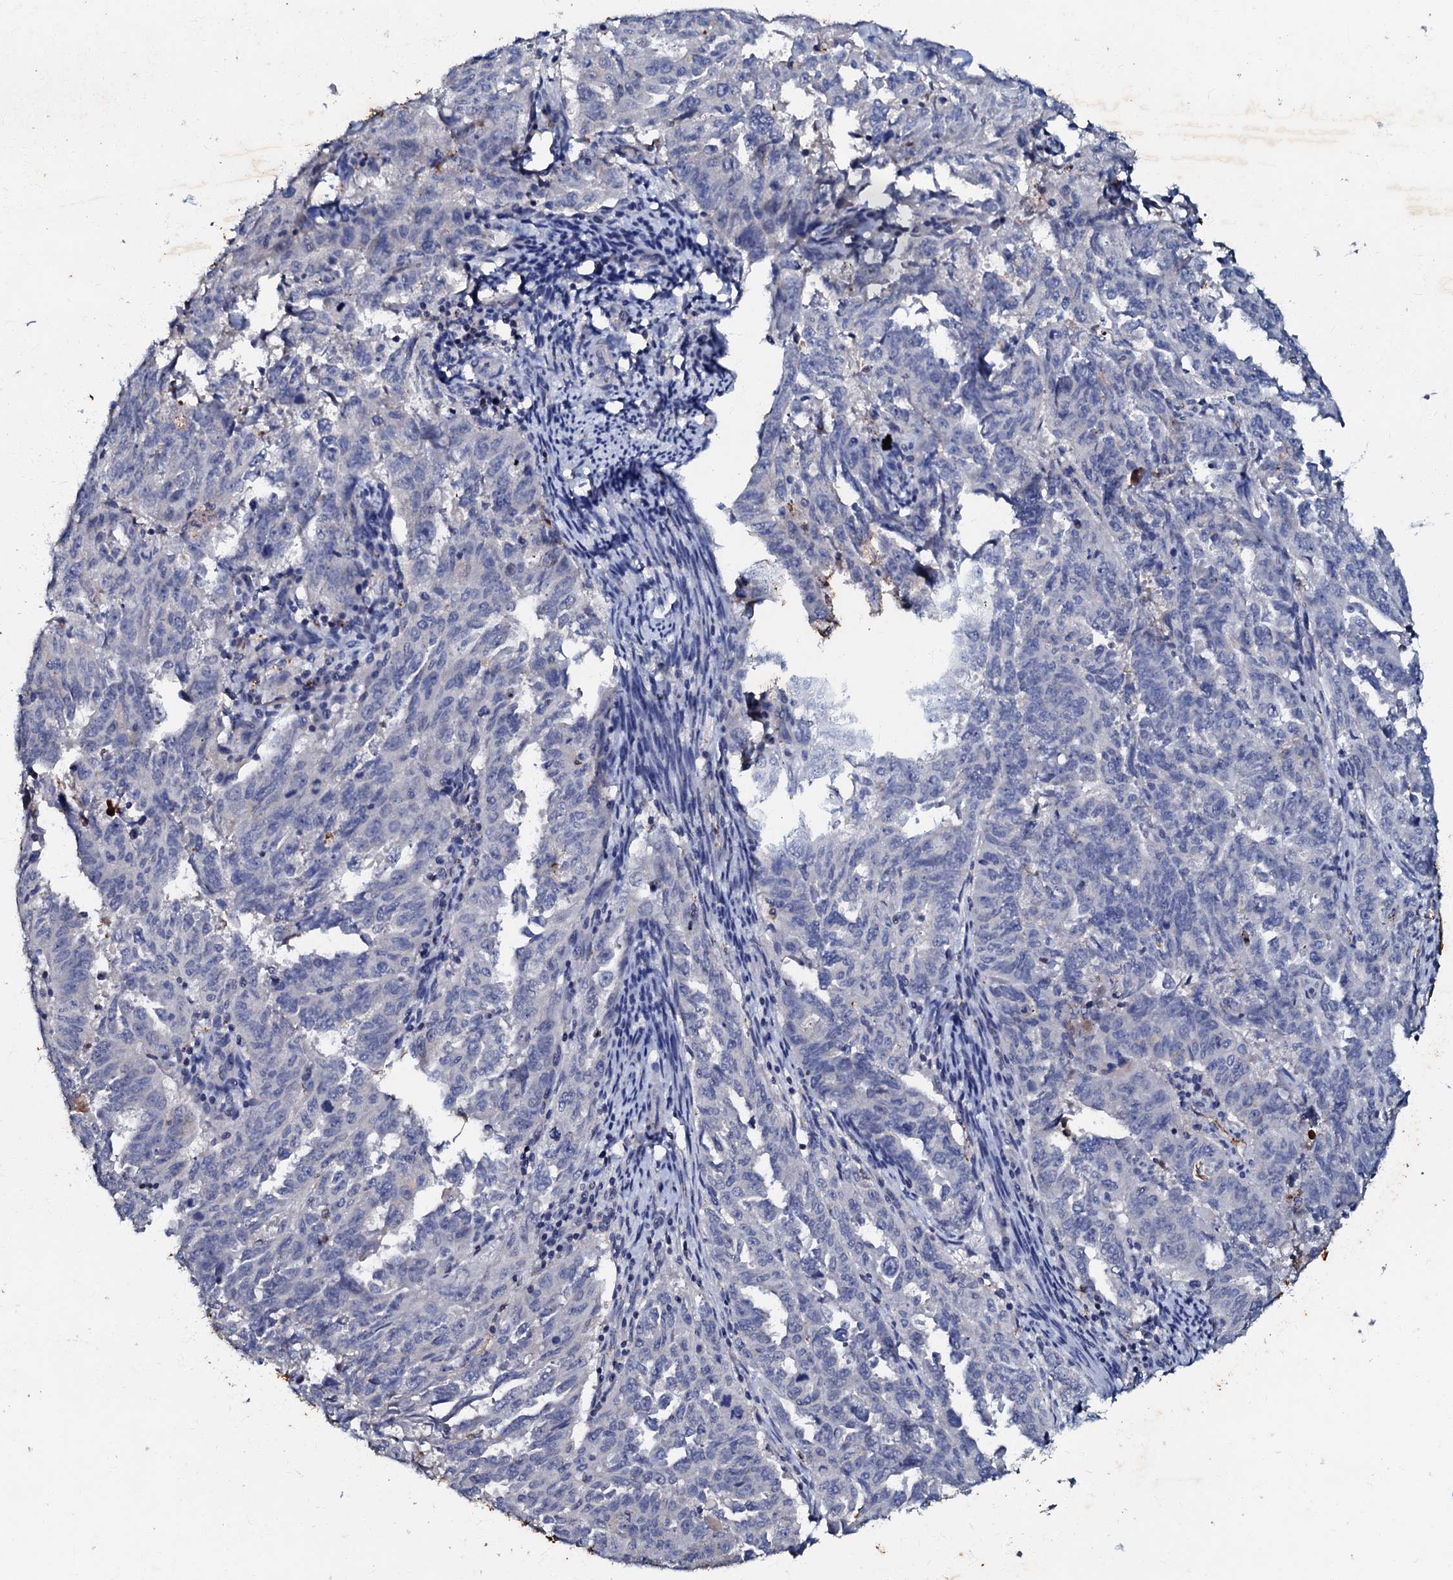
{"staining": {"intensity": "negative", "quantity": "none", "location": "none"}, "tissue": "endometrial cancer", "cell_type": "Tumor cells", "image_type": "cancer", "snomed": [{"axis": "morphology", "description": "Adenocarcinoma, NOS"}, {"axis": "topography", "description": "Endometrium"}], "caption": "High power microscopy histopathology image of an IHC image of endometrial adenocarcinoma, revealing no significant expression in tumor cells.", "gene": "MANSC4", "patient": {"sex": "female", "age": 65}}